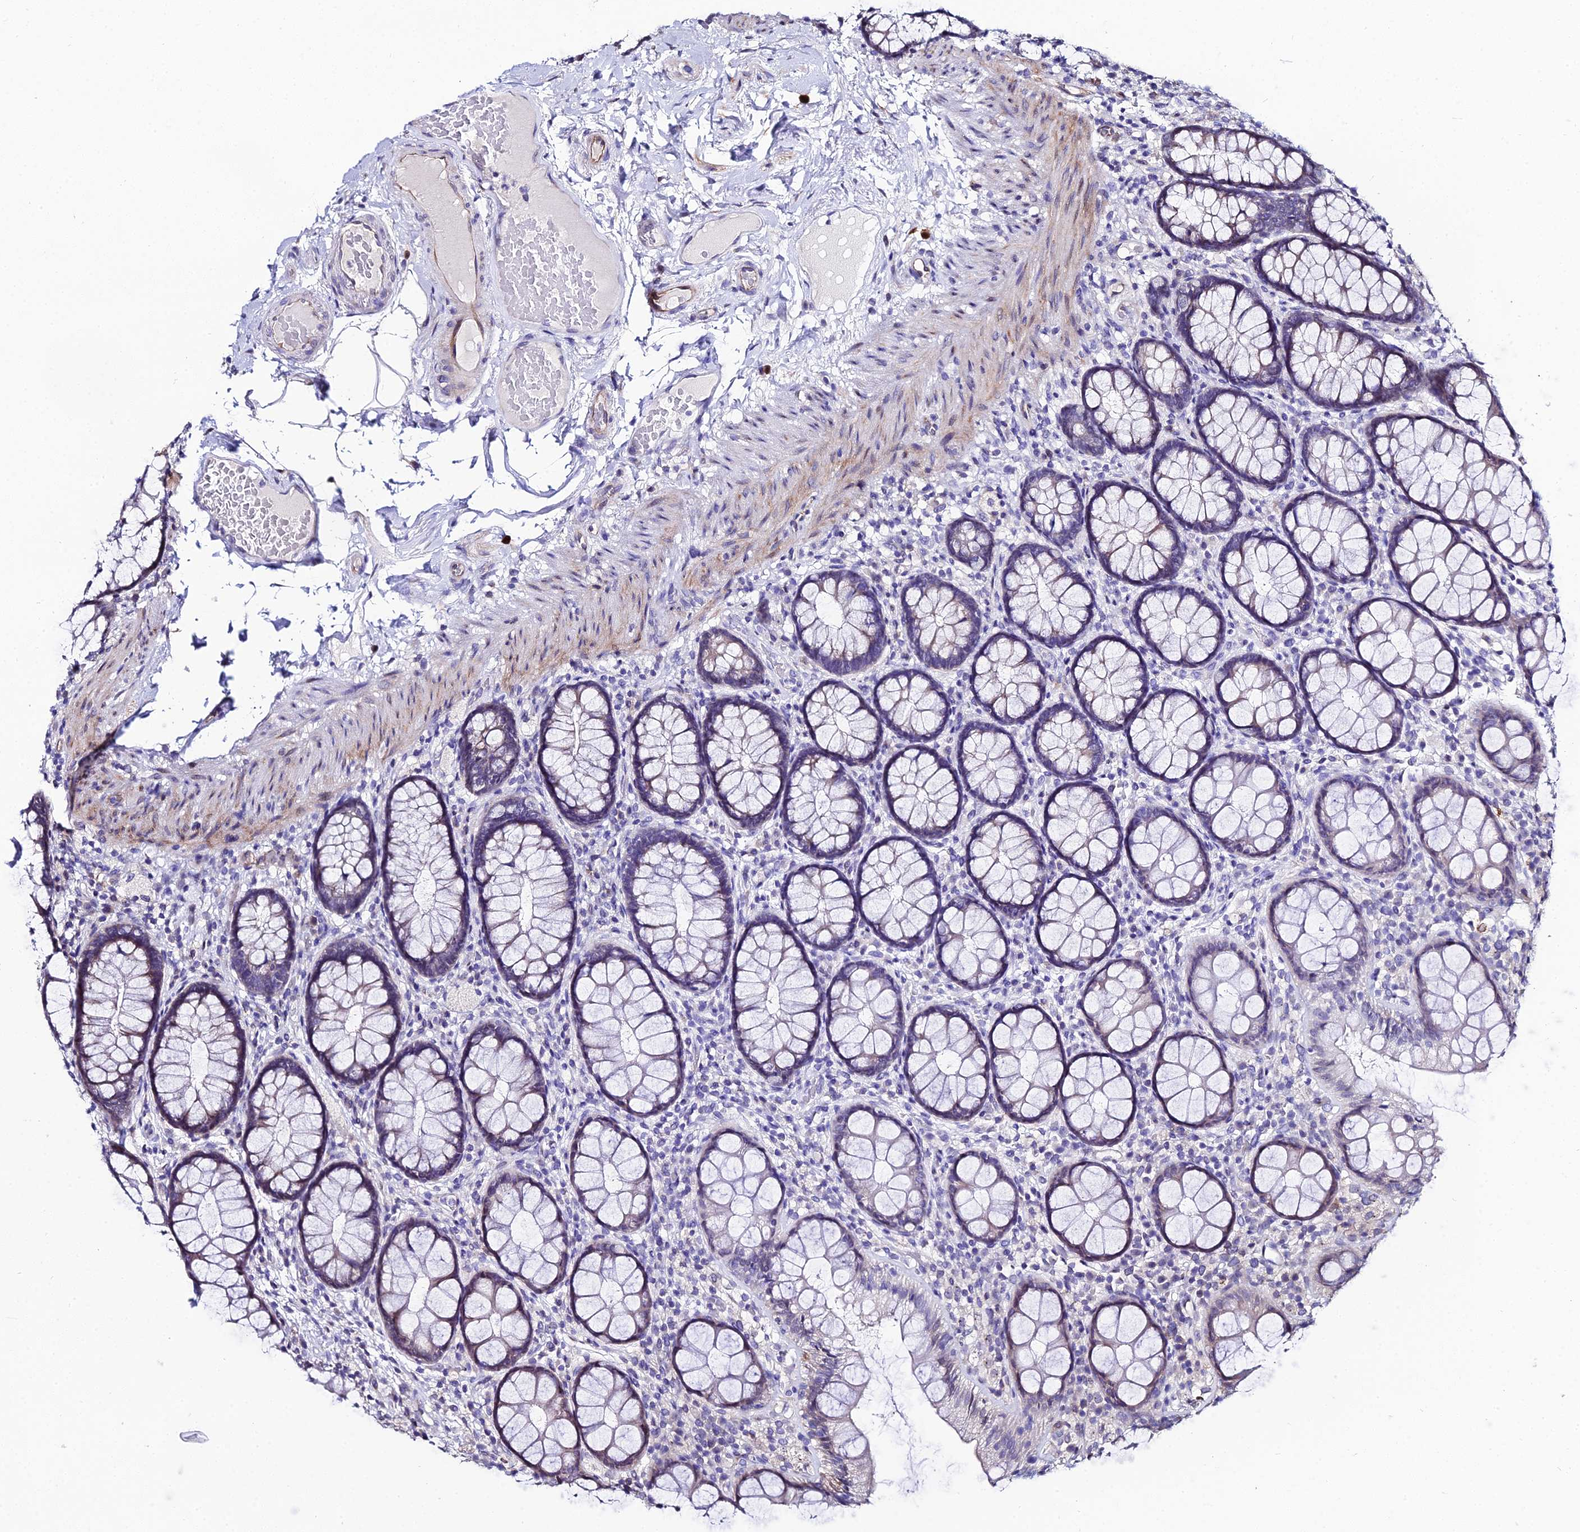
{"staining": {"intensity": "weak", "quantity": "<25%", "location": "cytoplasmic/membranous"}, "tissue": "rectum", "cell_type": "Glandular cells", "image_type": "normal", "snomed": [{"axis": "morphology", "description": "Normal tissue, NOS"}, {"axis": "topography", "description": "Rectum"}], "caption": "The IHC micrograph has no significant expression in glandular cells of rectum. (DAB IHC with hematoxylin counter stain).", "gene": "DDX19A", "patient": {"sex": "male", "age": 83}}